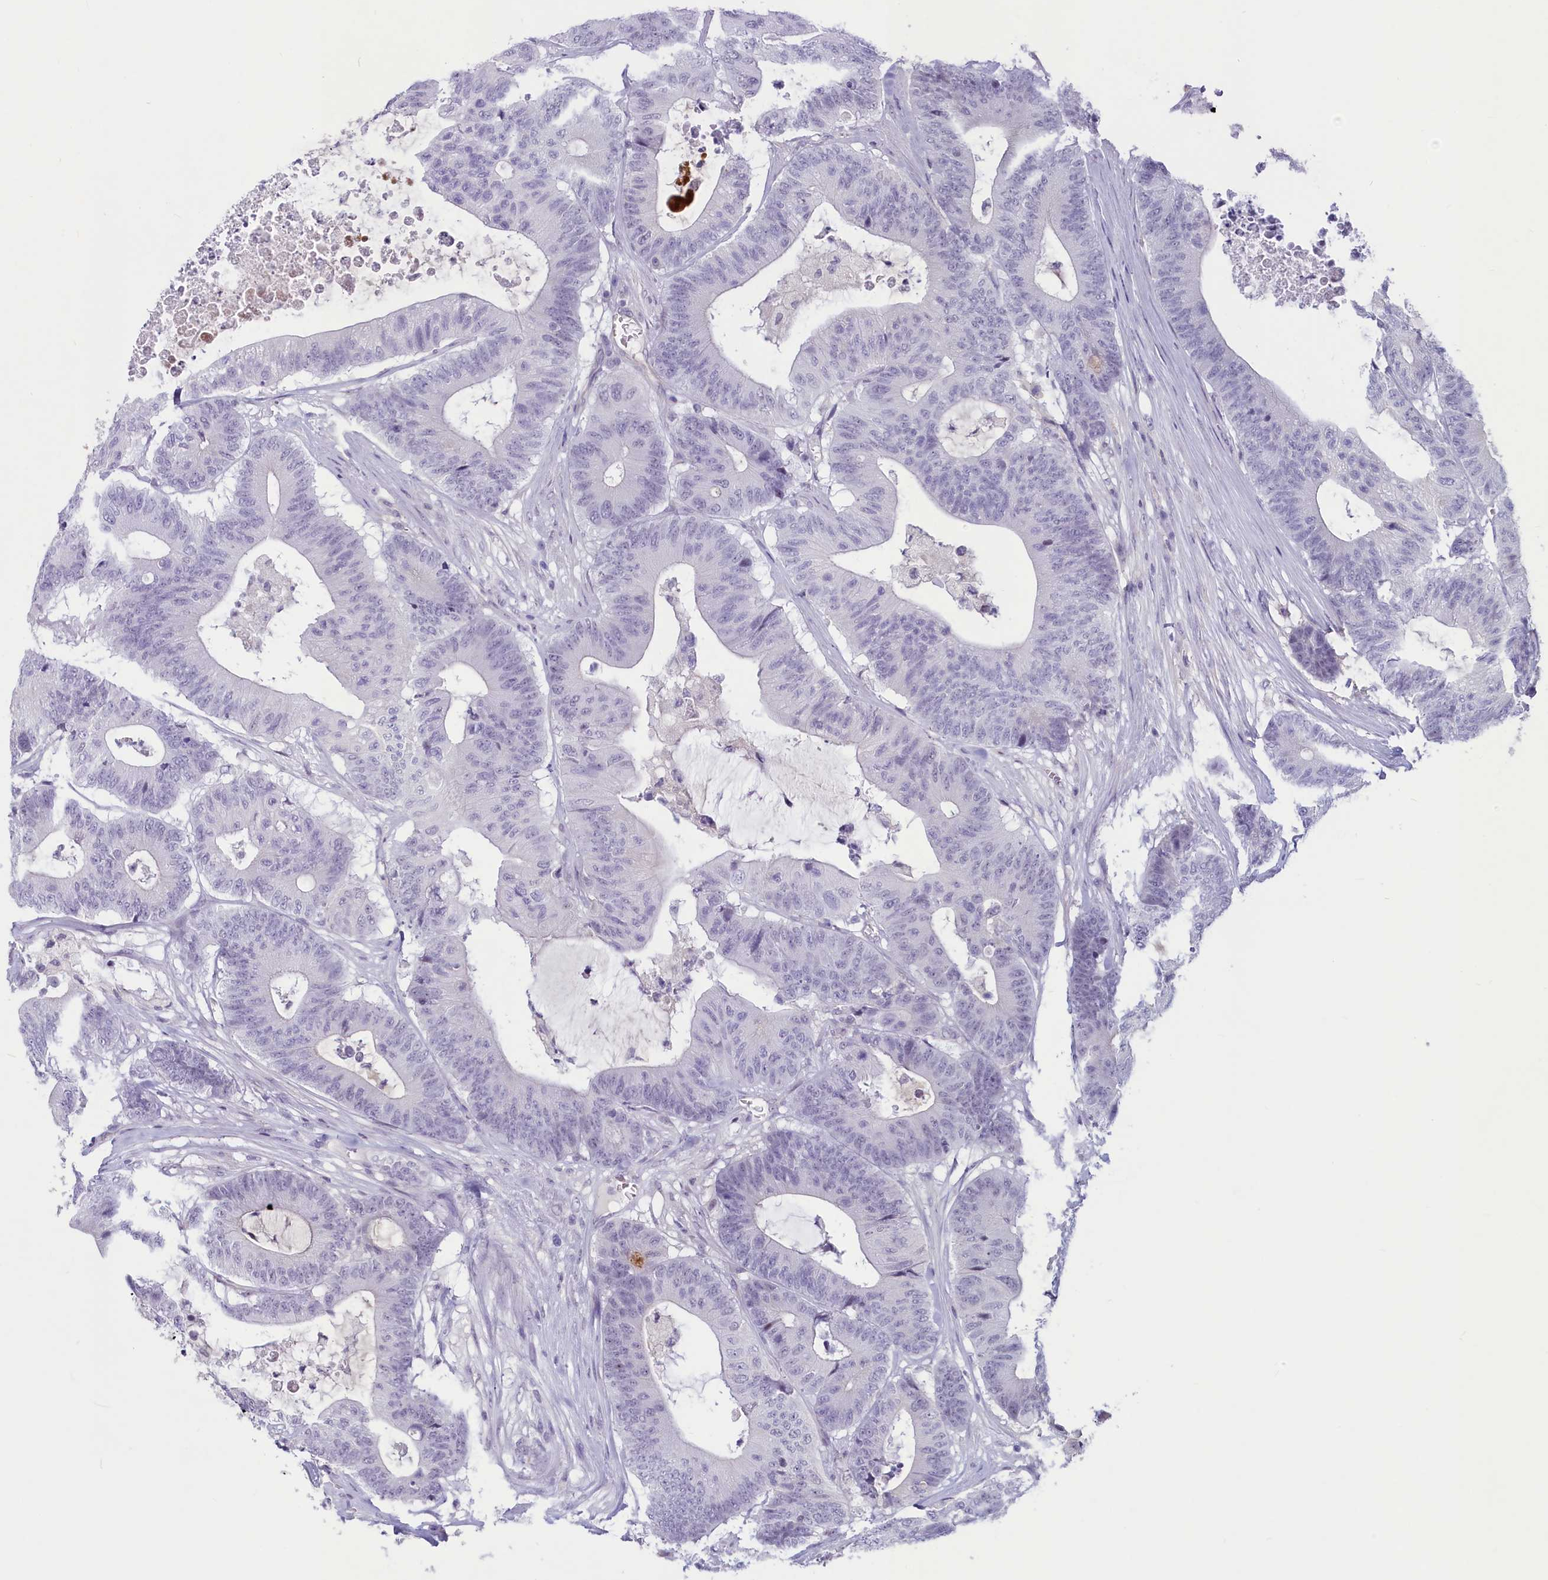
{"staining": {"intensity": "negative", "quantity": "none", "location": "none"}, "tissue": "colorectal cancer", "cell_type": "Tumor cells", "image_type": "cancer", "snomed": [{"axis": "morphology", "description": "Adenocarcinoma, NOS"}, {"axis": "topography", "description": "Colon"}], "caption": "A histopathology image of colorectal adenocarcinoma stained for a protein displays no brown staining in tumor cells. (DAB (3,3'-diaminobenzidine) IHC visualized using brightfield microscopy, high magnification).", "gene": "PROCR", "patient": {"sex": "female", "age": 84}}